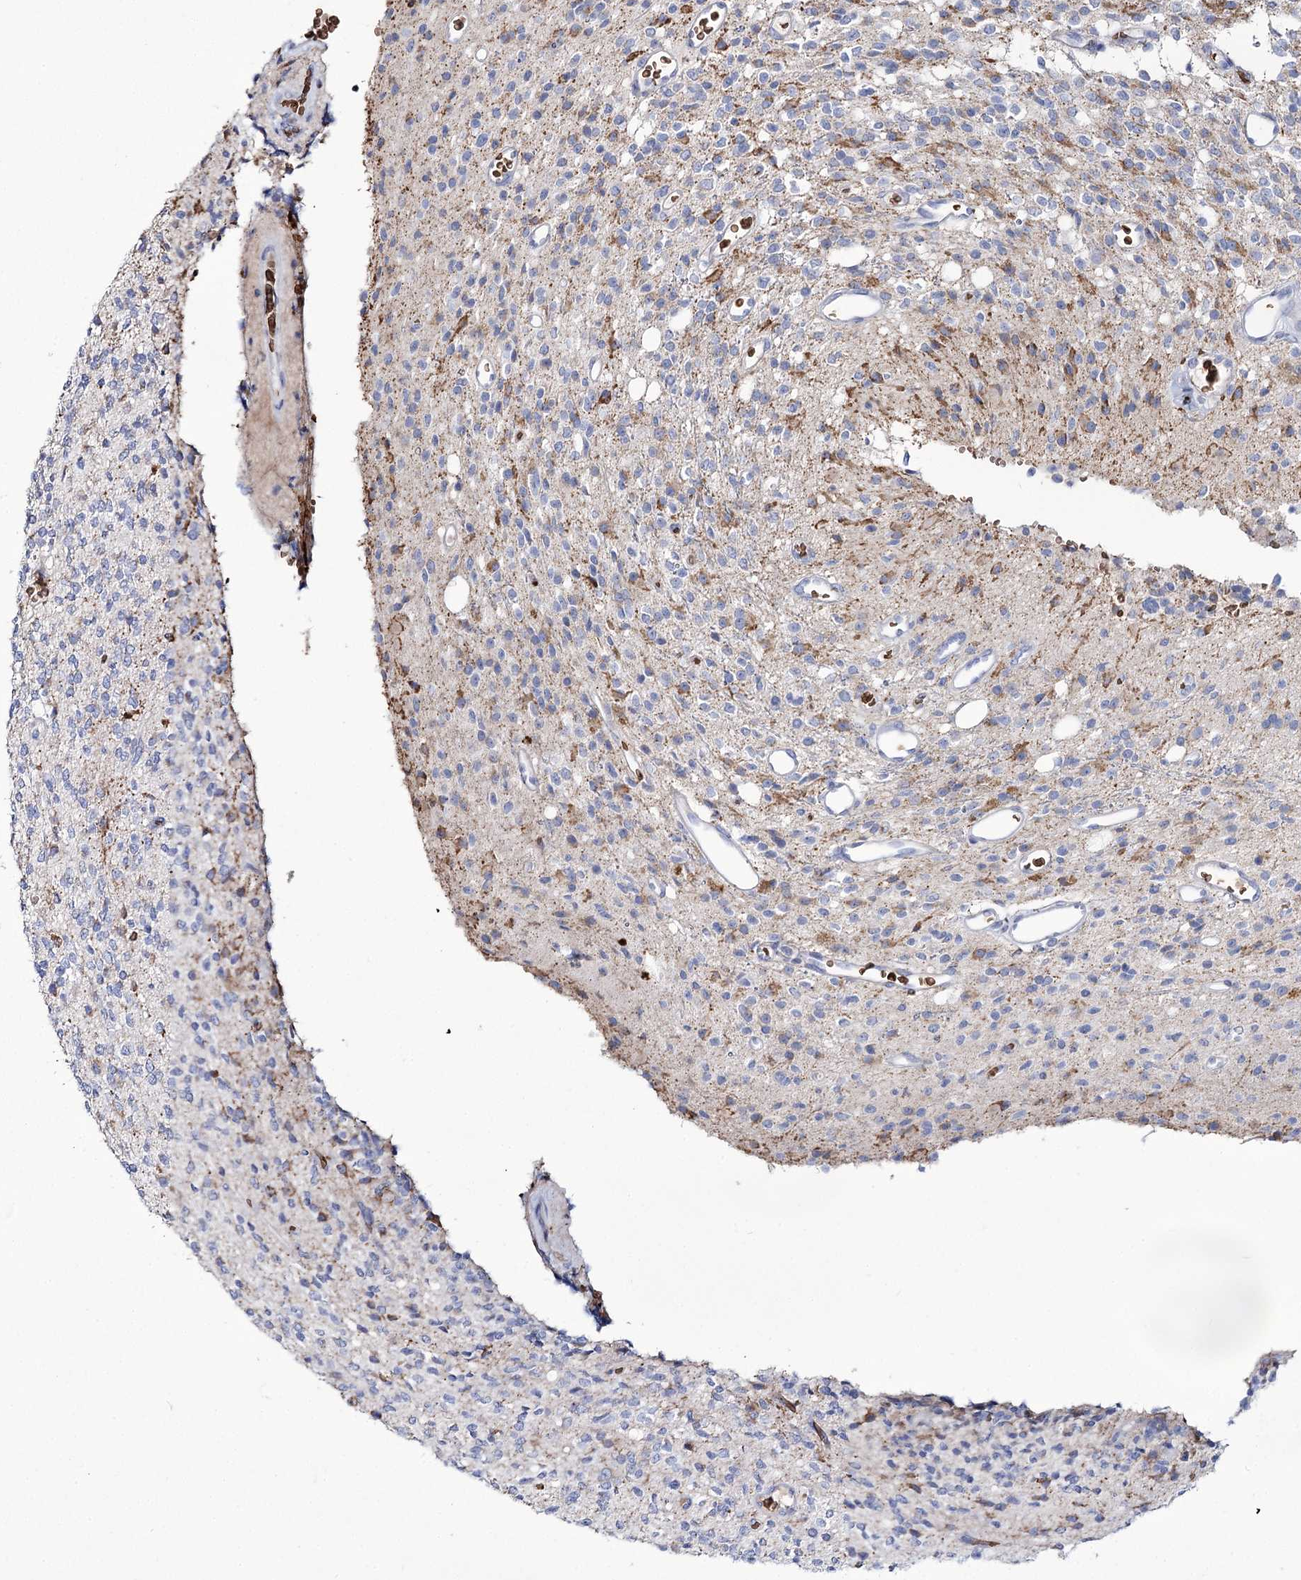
{"staining": {"intensity": "negative", "quantity": "none", "location": "none"}, "tissue": "glioma", "cell_type": "Tumor cells", "image_type": "cancer", "snomed": [{"axis": "morphology", "description": "Glioma, malignant, High grade"}, {"axis": "topography", "description": "Brain"}], "caption": "Glioma was stained to show a protein in brown. There is no significant staining in tumor cells.", "gene": "GBF1", "patient": {"sex": "male", "age": 34}}